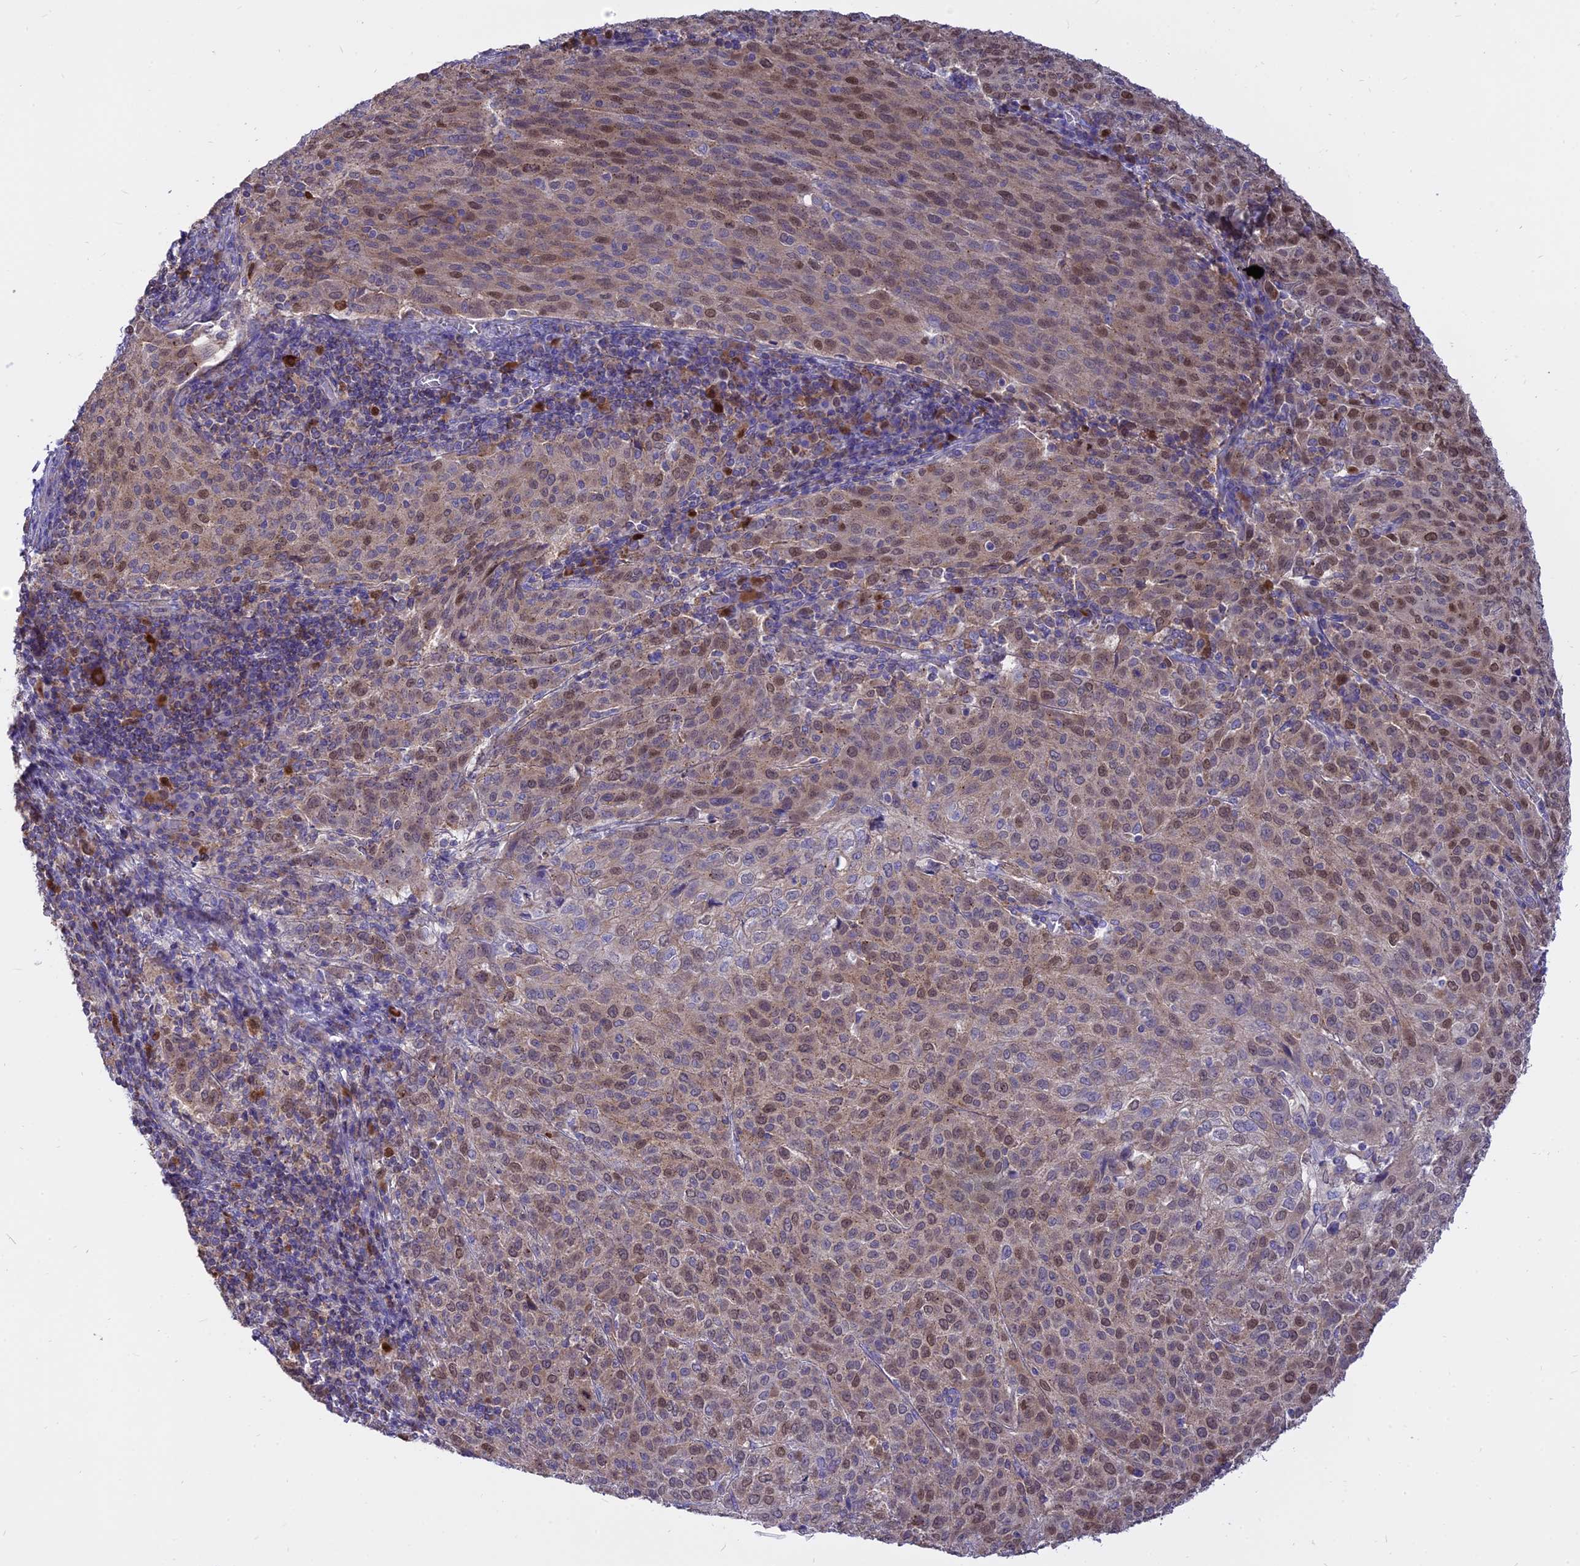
{"staining": {"intensity": "moderate", "quantity": "25%-75%", "location": "nuclear"}, "tissue": "cervical cancer", "cell_type": "Tumor cells", "image_type": "cancer", "snomed": [{"axis": "morphology", "description": "Squamous cell carcinoma, NOS"}, {"axis": "topography", "description": "Cervix"}], "caption": "Brown immunohistochemical staining in cervical cancer (squamous cell carcinoma) displays moderate nuclear staining in approximately 25%-75% of tumor cells. The staining is performed using DAB (3,3'-diaminobenzidine) brown chromogen to label protein expression. The nuclei are counter-stained blue using hematoxylin.", "gene": "CENPV", "patient": {"sex": "female", "age": 46}}